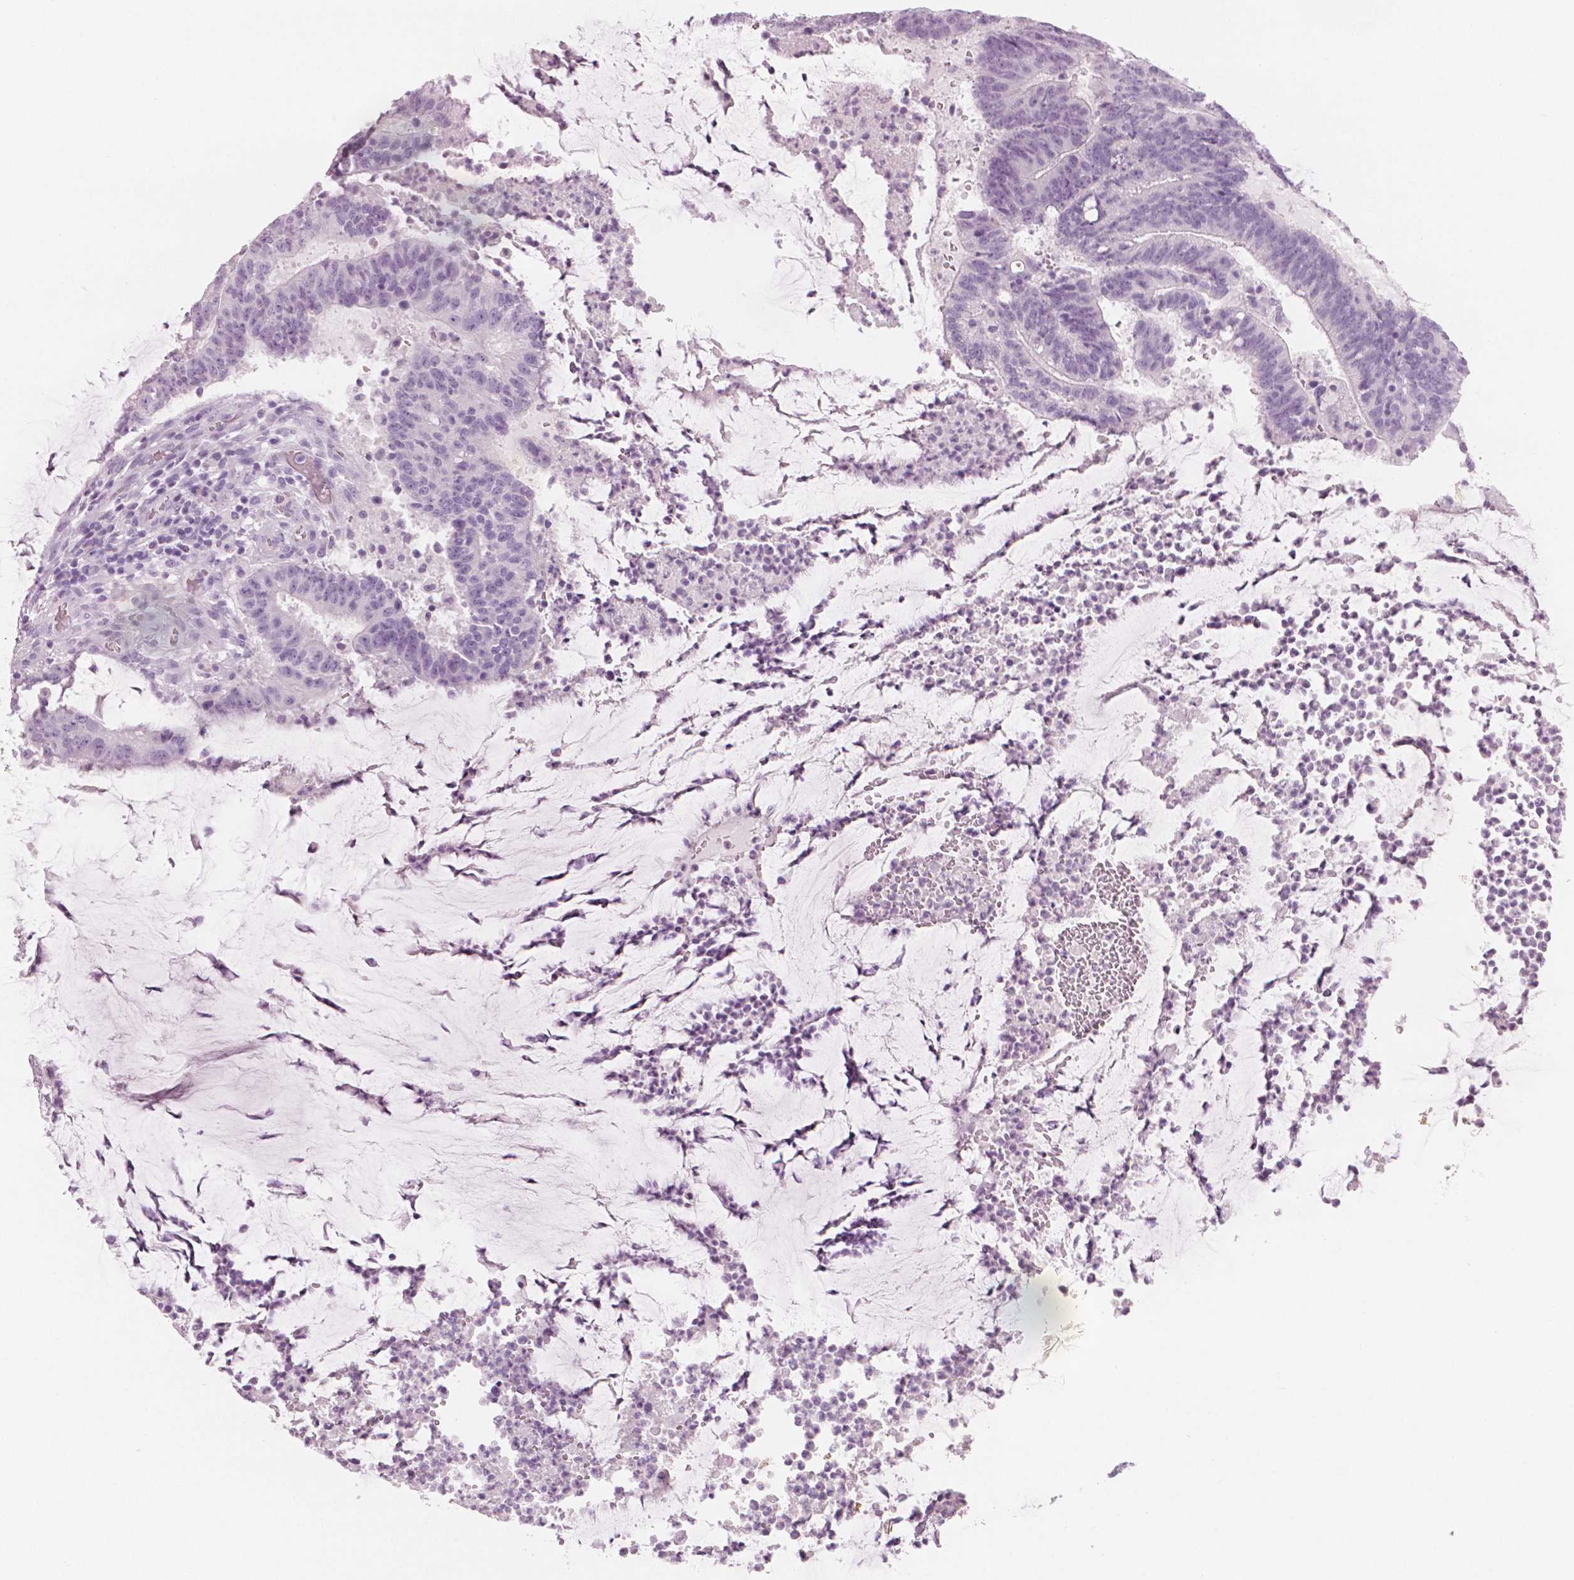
{"staining": {"intensity": "negative", "quantity": "none", "location": "none"}, "tissue": "colorectal cancer", "cell_type": "Tumor cells", "image_type": "cancer", "snomed": [{"axis": "morphology", "description": "Adenocarcinoma, NOS"}, {"axis": "topography", "description": "Colon"}], "caption": "Histopathology image shows no protein staining in tumor cells of adenocarcinoma (colorectal) tissue.", "gene": "PLIN4", "patient": {"sex": "female", "age": 43}}